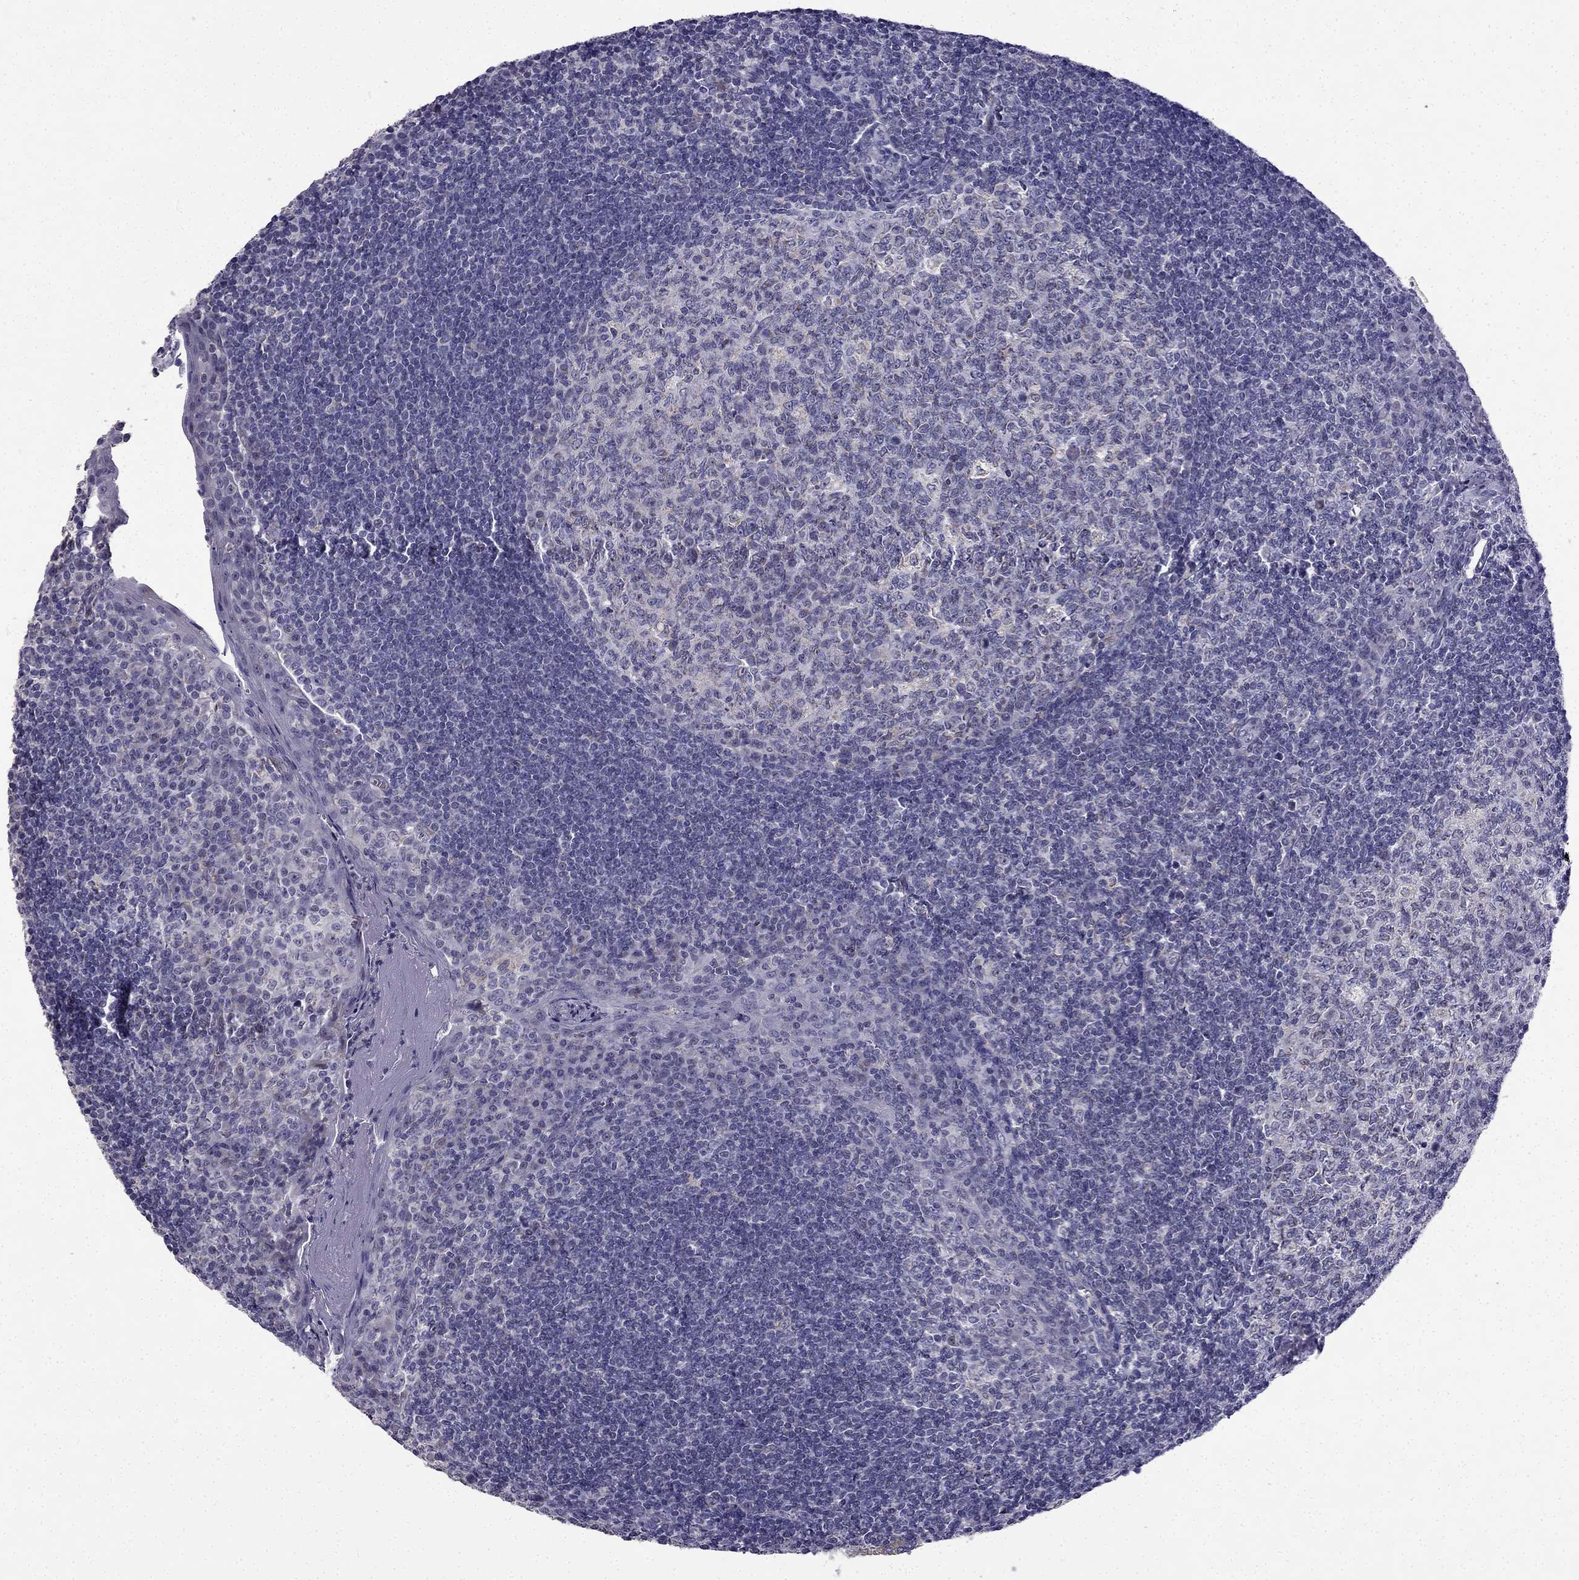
{"staining": {"intensity": "negative", "quantity": "none", "location": "none"}, "tissue": "tonsil", "cell_type": "Germinal center cells", "image_type": "normal", "snomed": [{"axis": "morphology", "description": "Normal tissue, NOS"}, {"axis": "topography", "description": "Tonsil"}], "caption": "IHC of normal human tonsil demonstrates no expression in germinal center cells.", "gene": "SLC6A2", "patient": {"sex": "female", "age": 13}}